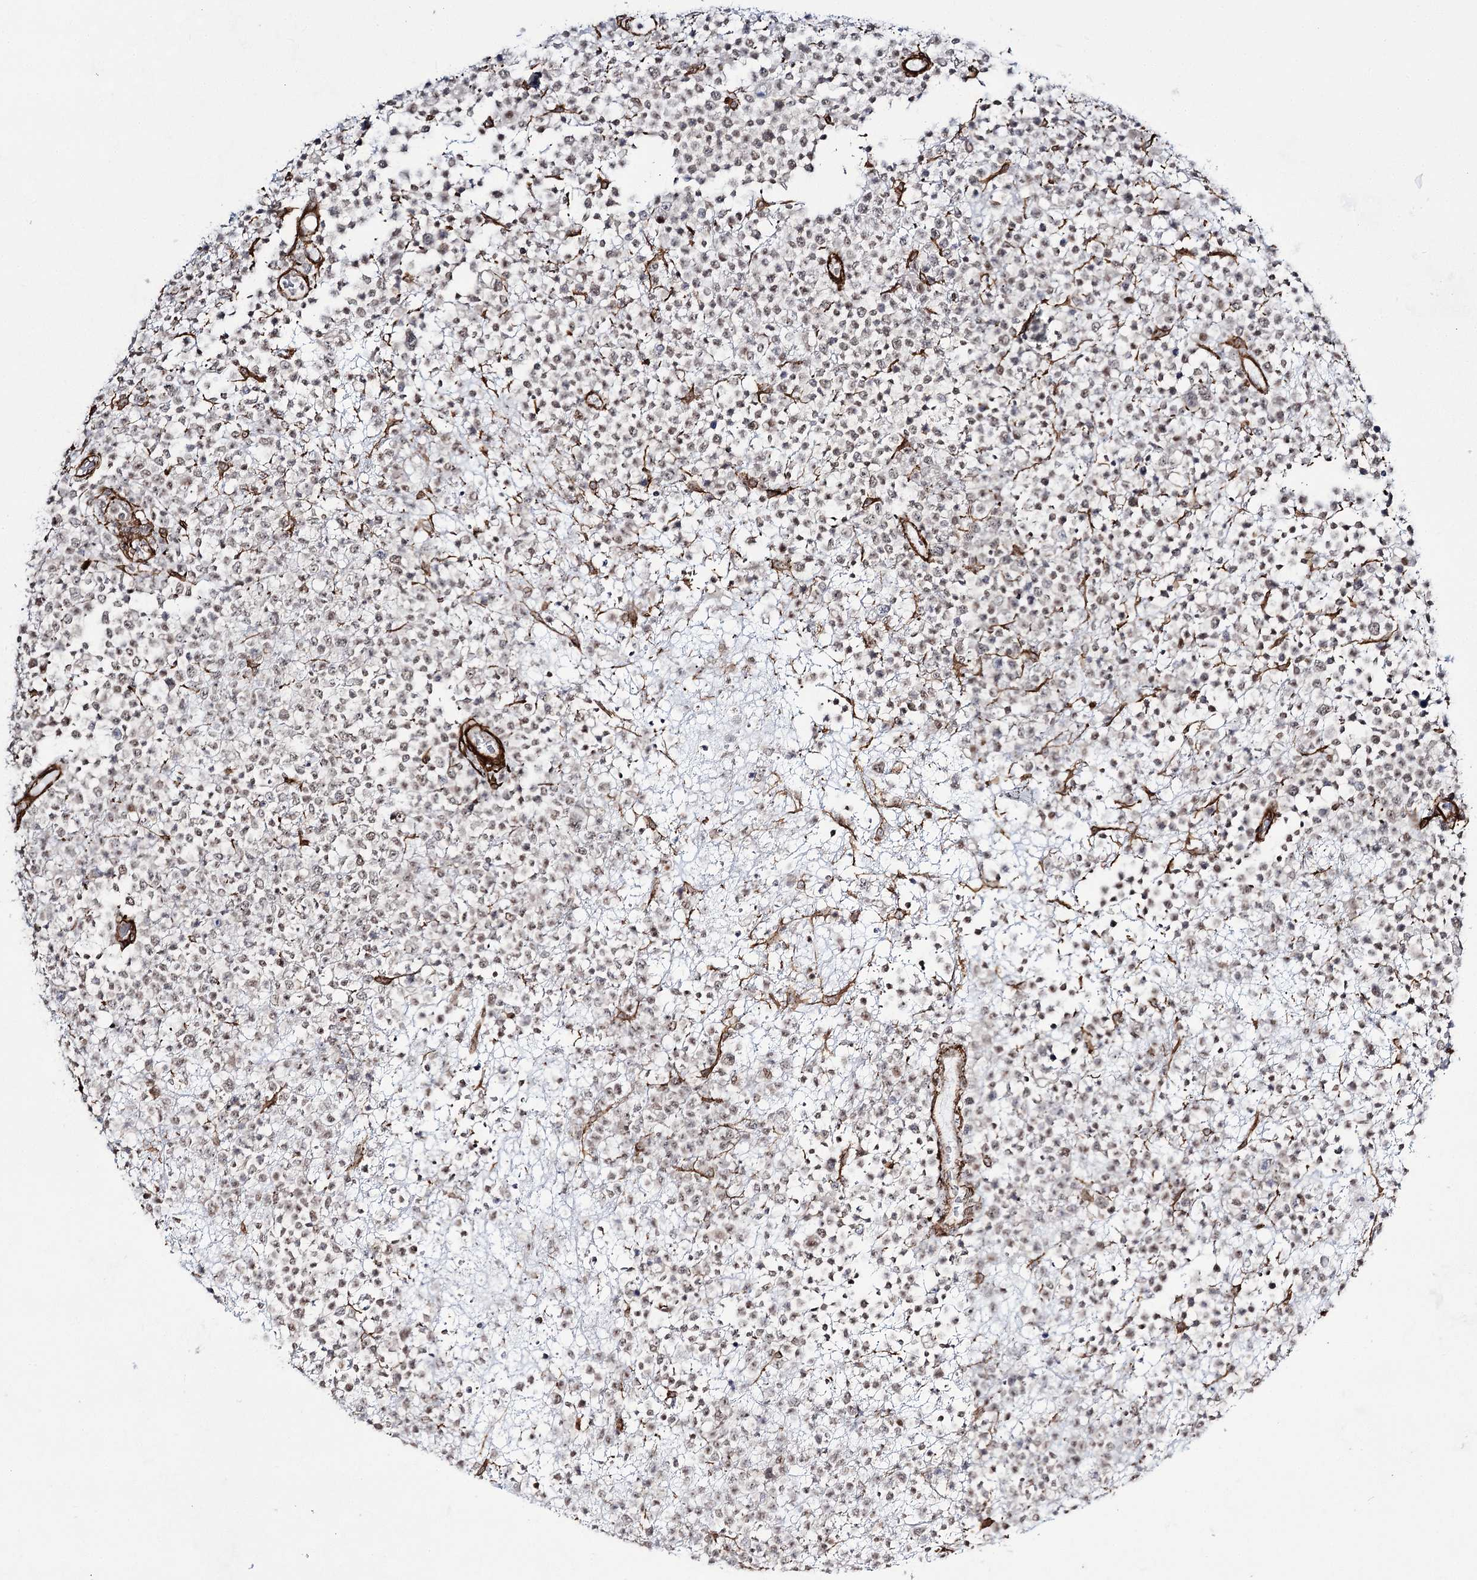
{"staining": {"intensity": "weak", "quantity": "25%-75%", "location": "nuclear"}, "tissue": "lymphoma", "cell_type": "Tumor cells", "image_type": "cancer", "snomed": [{"axis": "morphology", "description": "Malignant lymphoma, non-Hodgkin's type, High grade"}, {"axis": "topography", "description": "Colon"}], "caption": "DAB immunohistochemical staining of human high-grade malignant lymphoma, non-Hodgkin's type exhibits weak nuclear protein staining in about 25%-75% of tumor cells. The protein of interest is shown in brown color, while the nuclei are stained blue.", "gene": "CWF19L1", "patient": {"sex": "female", "age": 53}}